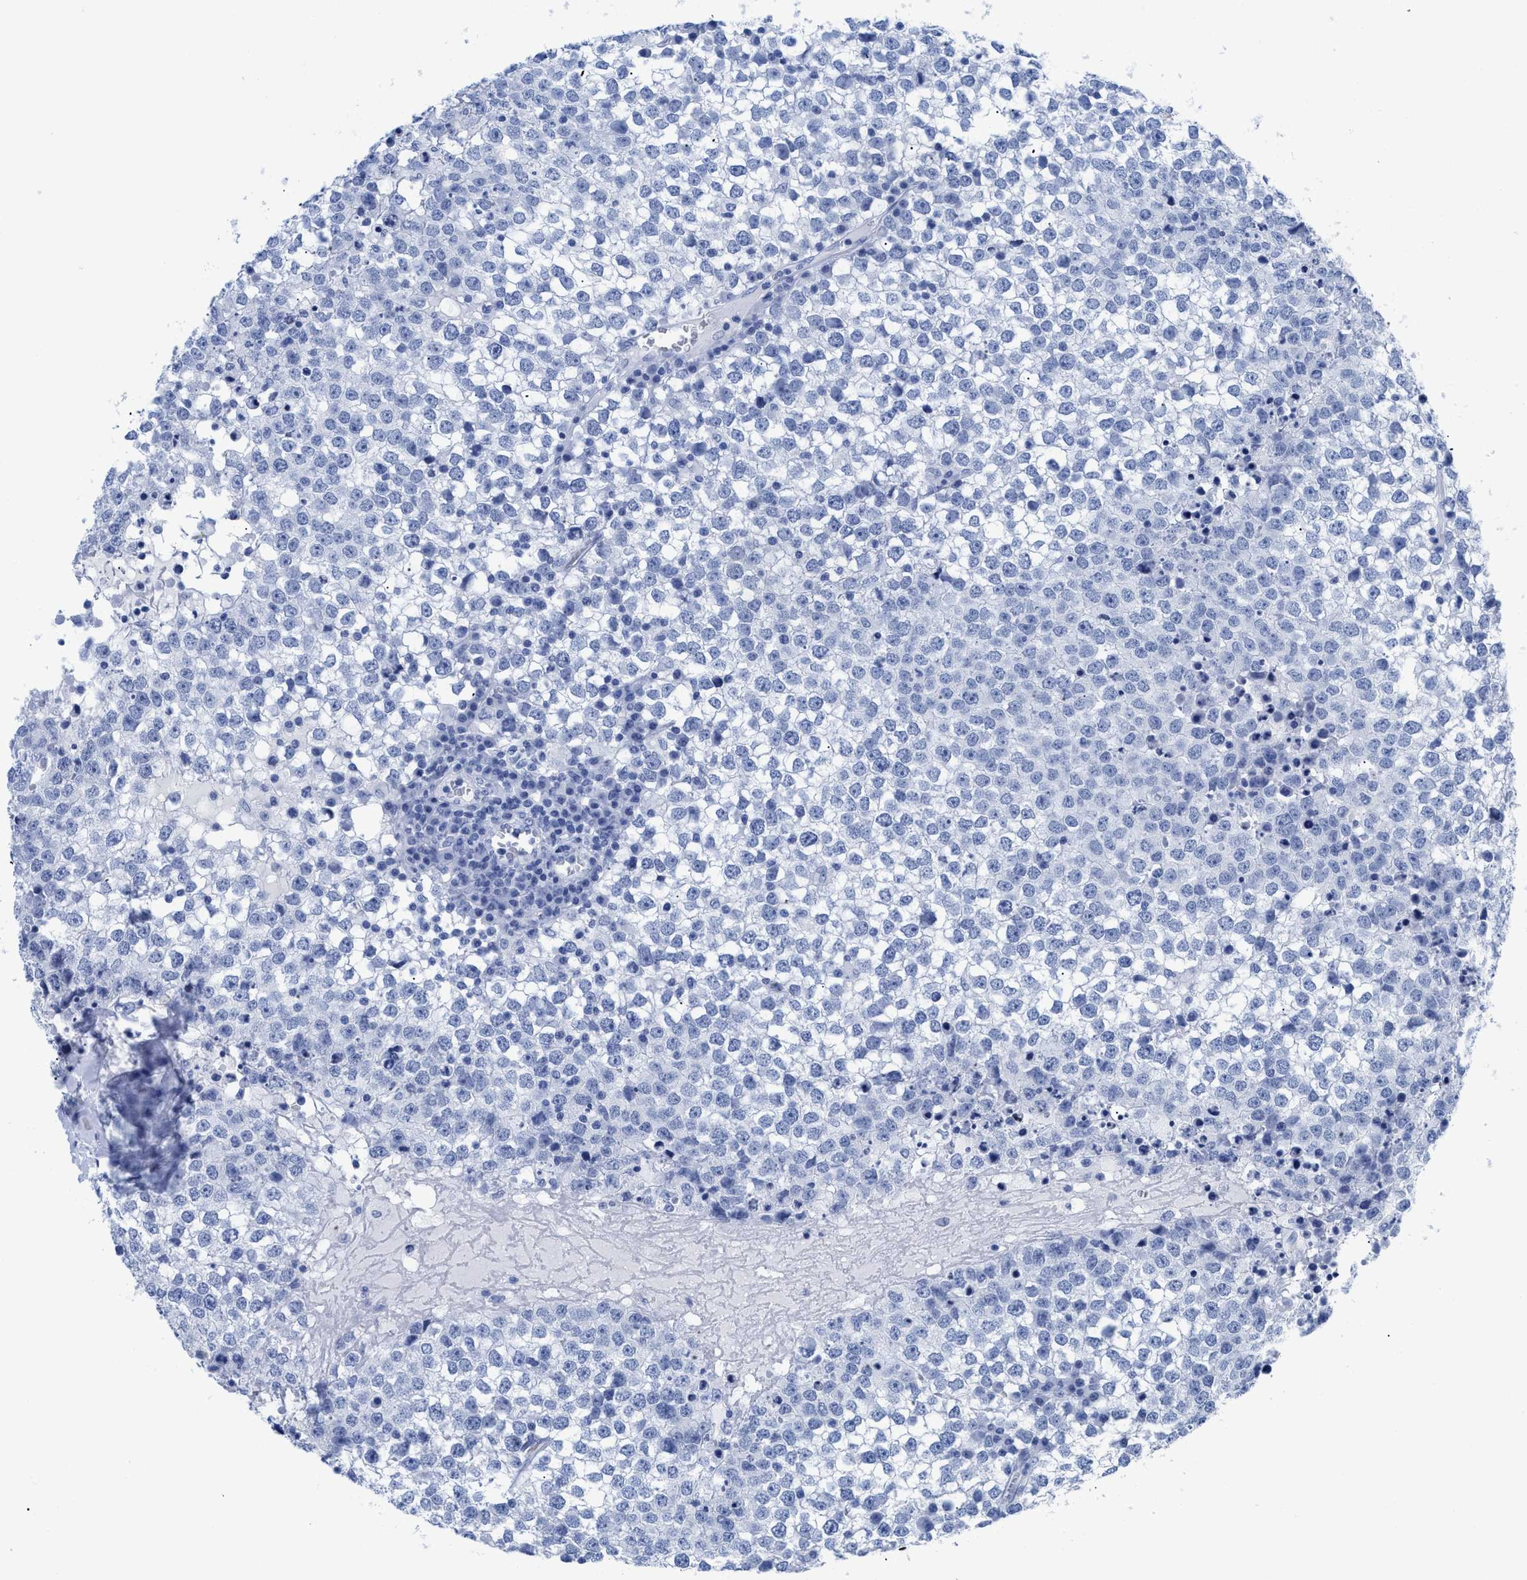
{"staining": {"intensity": "negative", "quantity": "none", "location": "none"}, "tissue": "testis cancer", "cell_type": "Tumor cells", "image_type": "cancer", "snomed": [{"axis": "morphology", "description": "Seminoma, NOS"}, {"axis": "topography", "description": "Testis"}], "caption": "Immunohistochemical staining of seminoma (testis) displays no significant staining in tumor cells.", "gene": "DUSP26", "patient": {"sex": "male", "age": 65}}